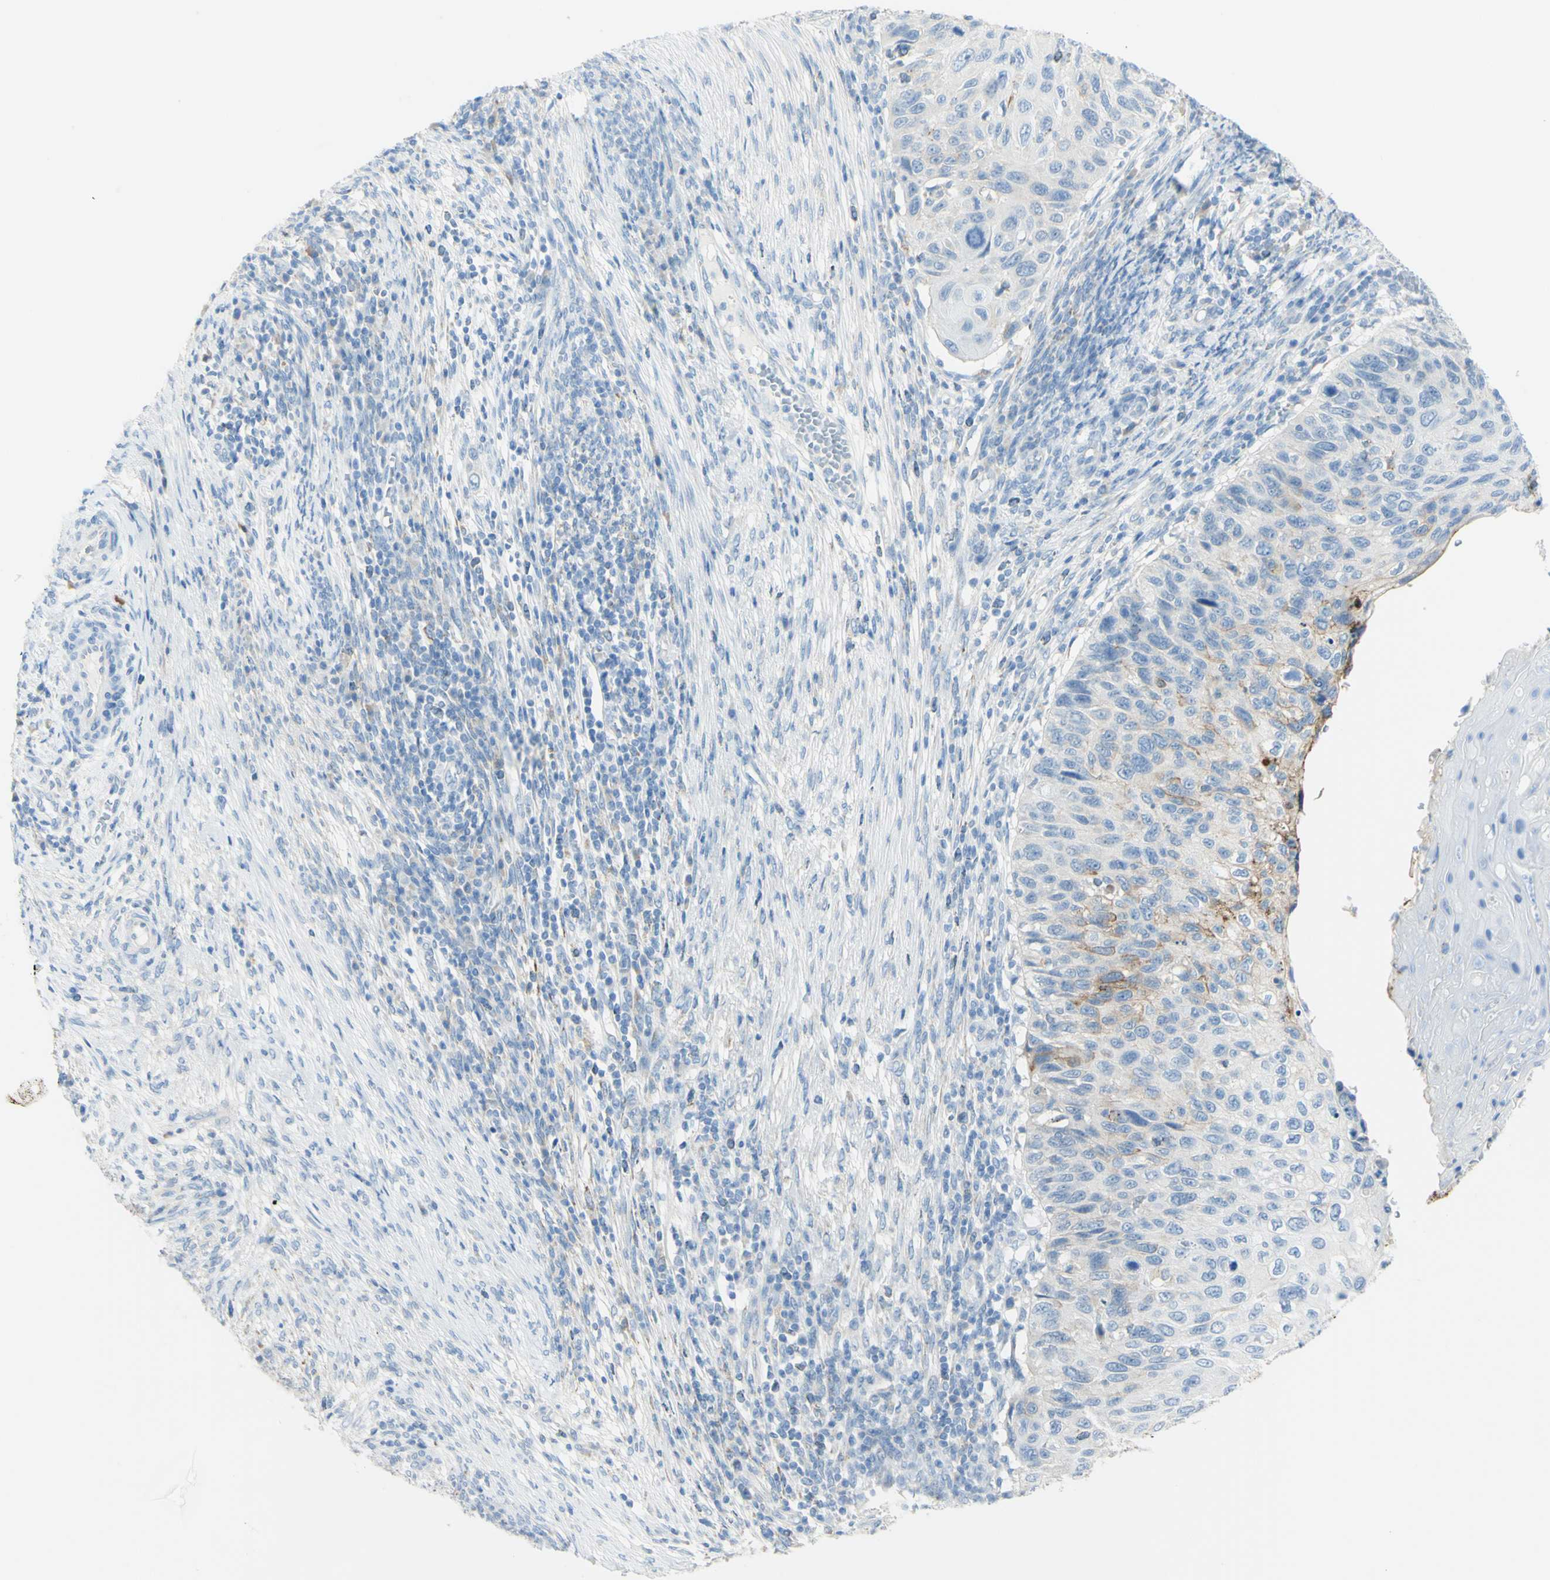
{"staining": {"intensity": "moderate", "quantity": "<25%", "location": "cytoplasmic/membranous"}, "tissue": "cervical cancer", "cell_type": "Tumor cells", "image_type": "cancer", "snomed": [{"axis": "morphology", "description": "Squamous cell carcinoma, NOS"}, {"axis": "topography", "description": "Cervix"}], "caption": "Brown immunohistochemical staining in cervical cancer (squamous cell carcinoma) displays moderate cytoplasmic/membranous positivity in approximately <25% of tumor cells.", "gene": "TSPAN1", "patient": {"sex": "female", "age": 70}}